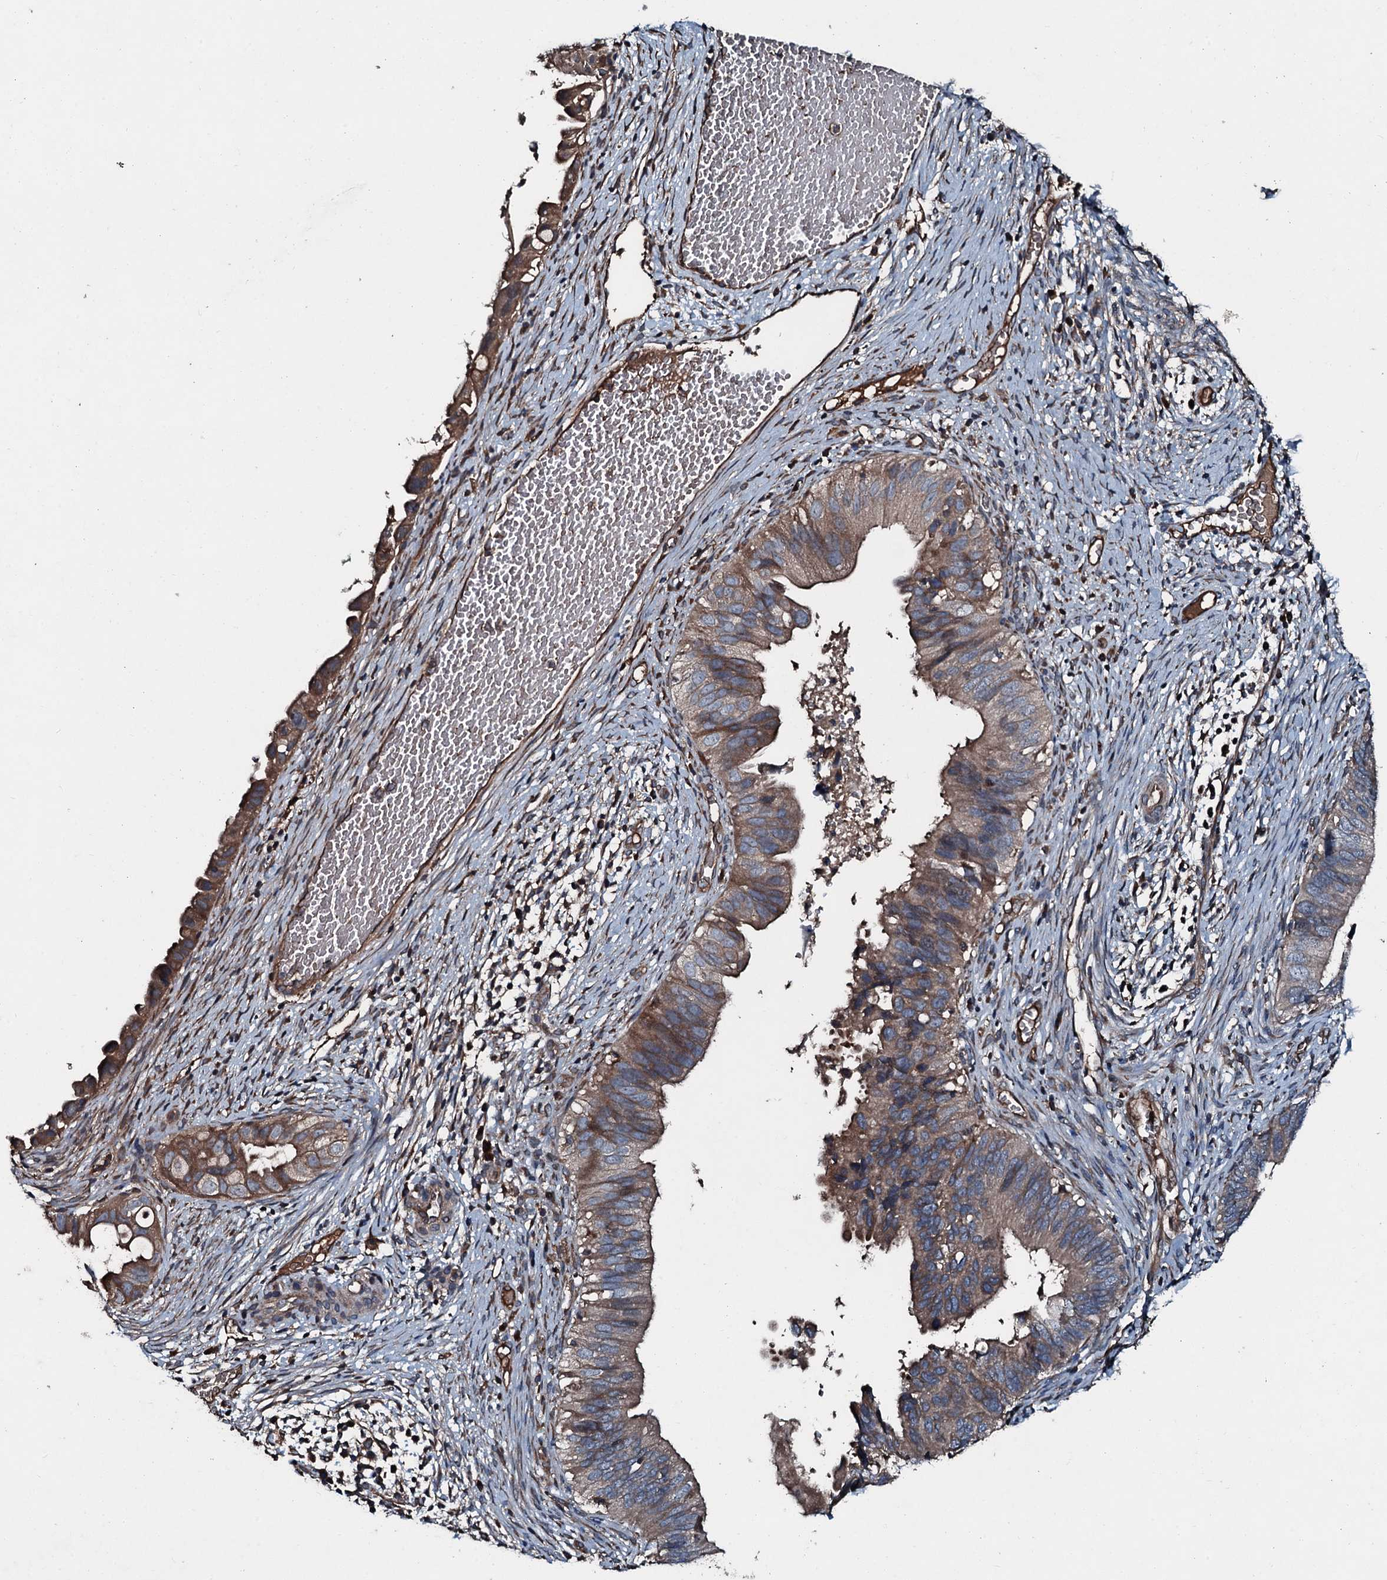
{"staining": {"intensity": "moderate", "quantity": ">75%", "location": "cytoplasmic/membranous"}, "tissue": "cervical cancer", "cell_type": "Tumor cells", "image_type": "cancer", "snomed": [{"axis": "morphology", "description": "Adenocarcinoma, NOS"}, {"axis": "topography", "description": "Cervix"}], "caption": "About >75% of tumor cells in human adenocarcinoma (cervical) demonstrate moderate cytoplasmic/membranous protein positivity as visualized by brown immunohistochemical staining.", "gene": "AARS1", "patient": {"sex": "female", "age": 42}}